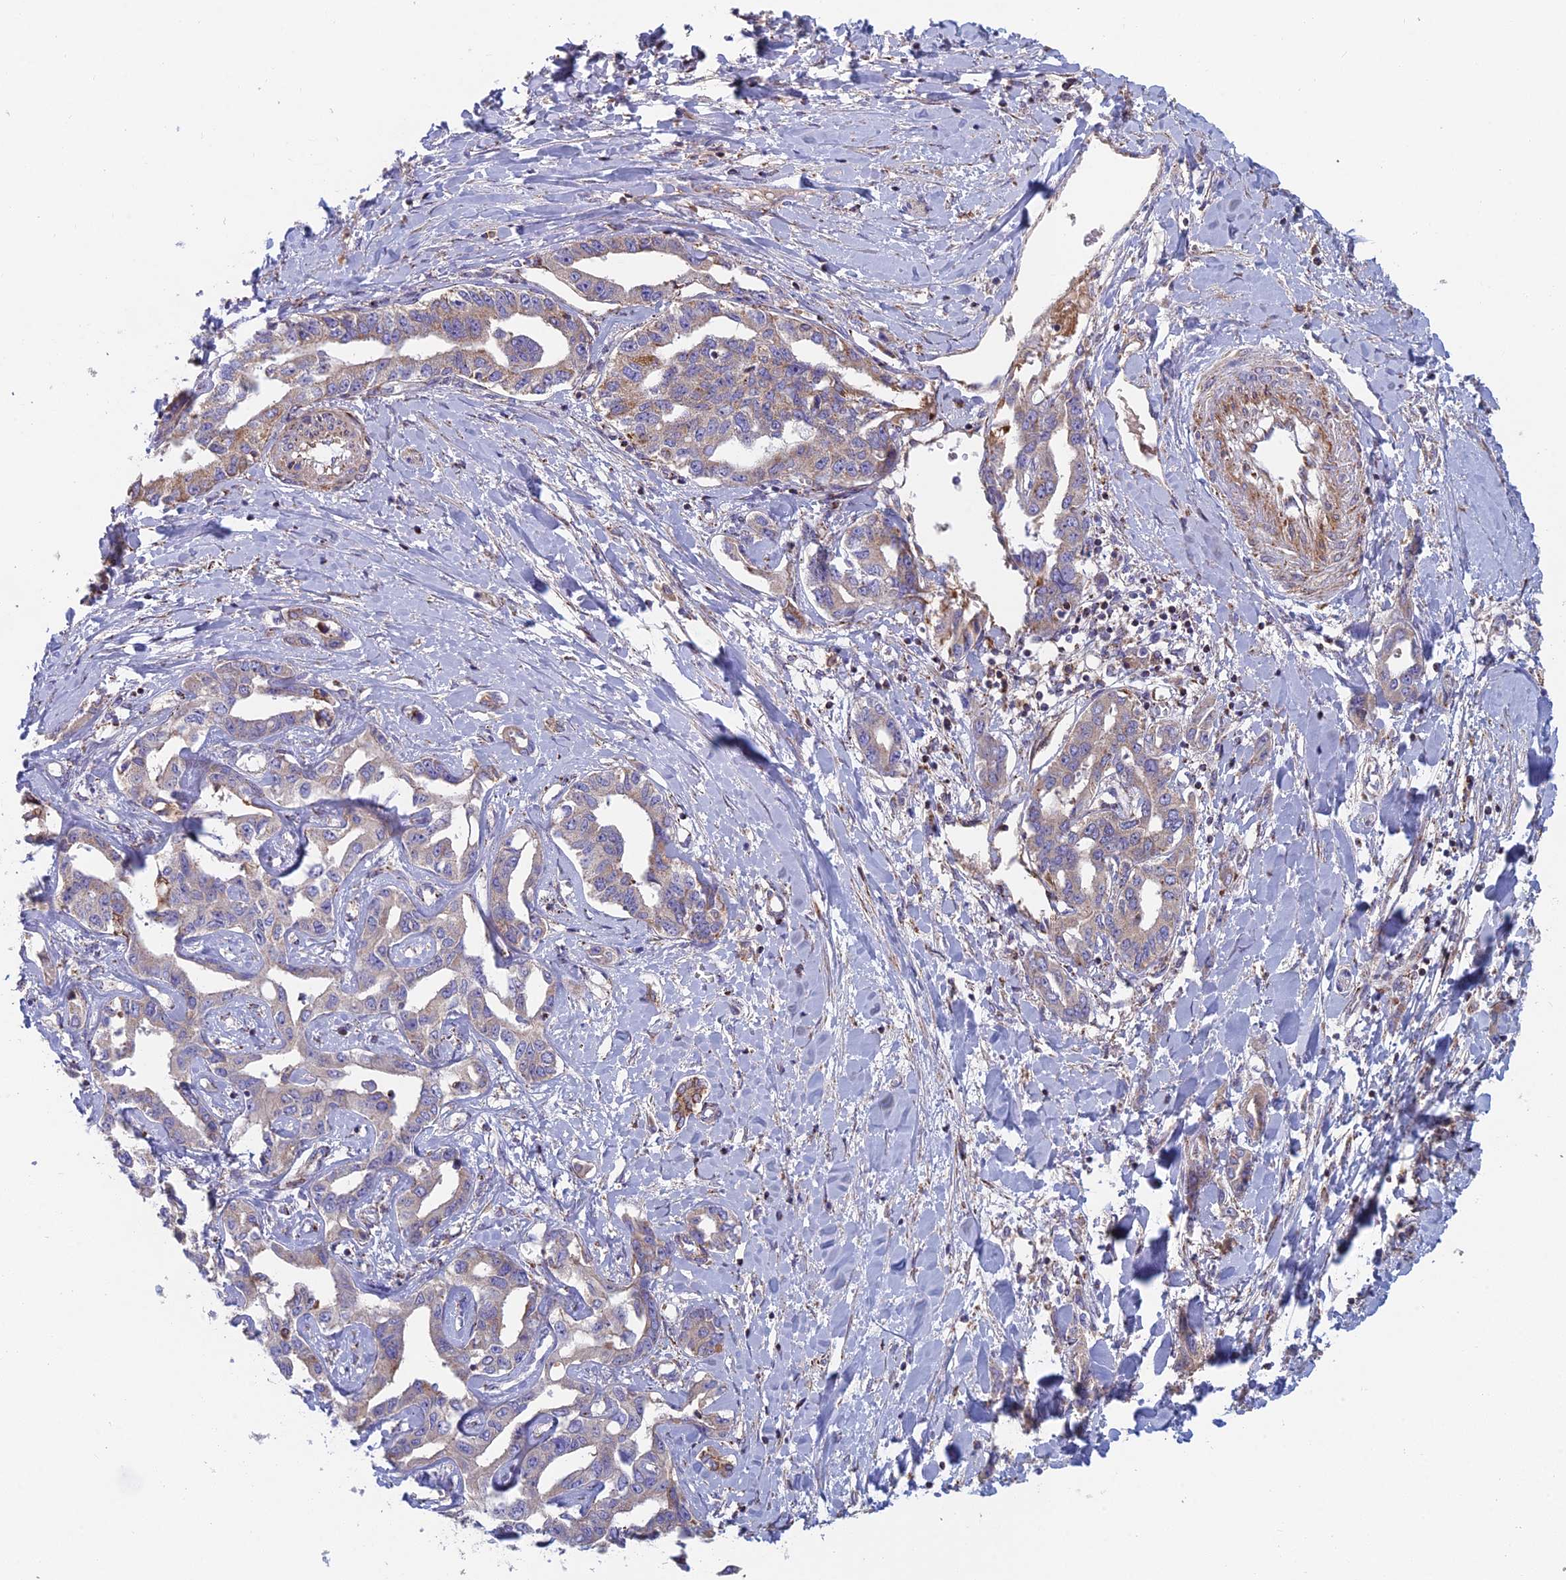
{"staining": {"intensity": "weak", "quantity": "<25%", "location": "cytoplasmic/membranous"}, "tissue": "liver cancer", "cell_type": "Tumor cells", "image_type": "cancer", "snomed": [{"axis": "morphology", "description": "Cholangiocarcinoma"}, {"axis": "topography", "description": "Liver"}], "caption": "The photomicrograph reveals no significant staining in tumor cells of liver cancer (cholangiocarcinoma).", "gene": "IFTAP", "patient": {"sex": "male", "age": 59}}